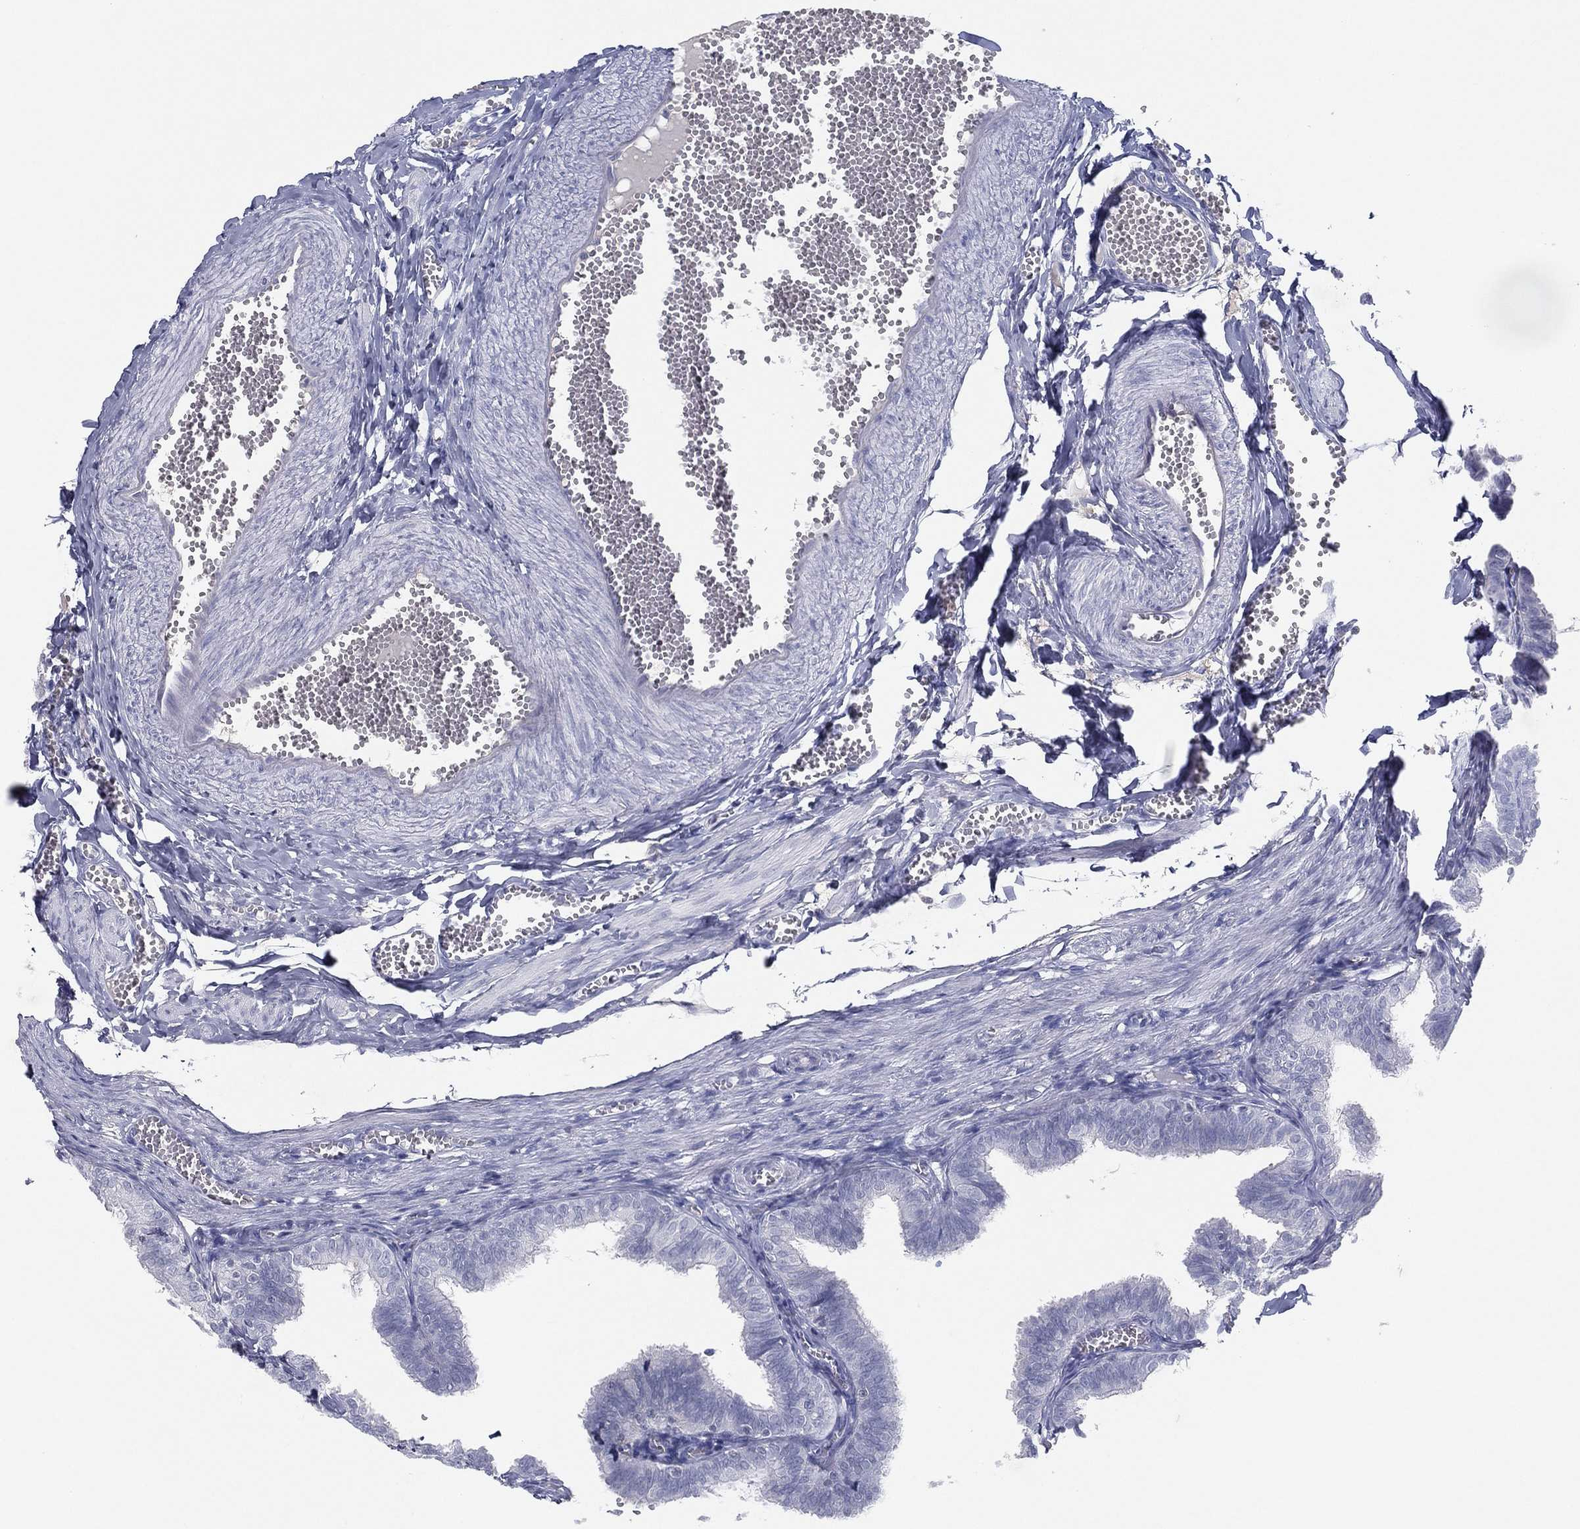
{"staining": {"intensity": "negative", "quantity": "none", "location": "none"}, "tissue": "fallopian tube", "cell_type": "Glandular cells", "image_type": "normal", "snomed": [{"axis": "morphology", "description": "Normal tissue, NOS"}, {"axis": "topography", "description": "Fallopian tube"}], "caption": "There is no significant expression in glandular cells of fallopian tube. (DAB (3,3'-diaminobenzidine) IHC with hematoxylin counter stain).", "gene": "CPT1B", "patient": {"sex": "female", "age": 25}}